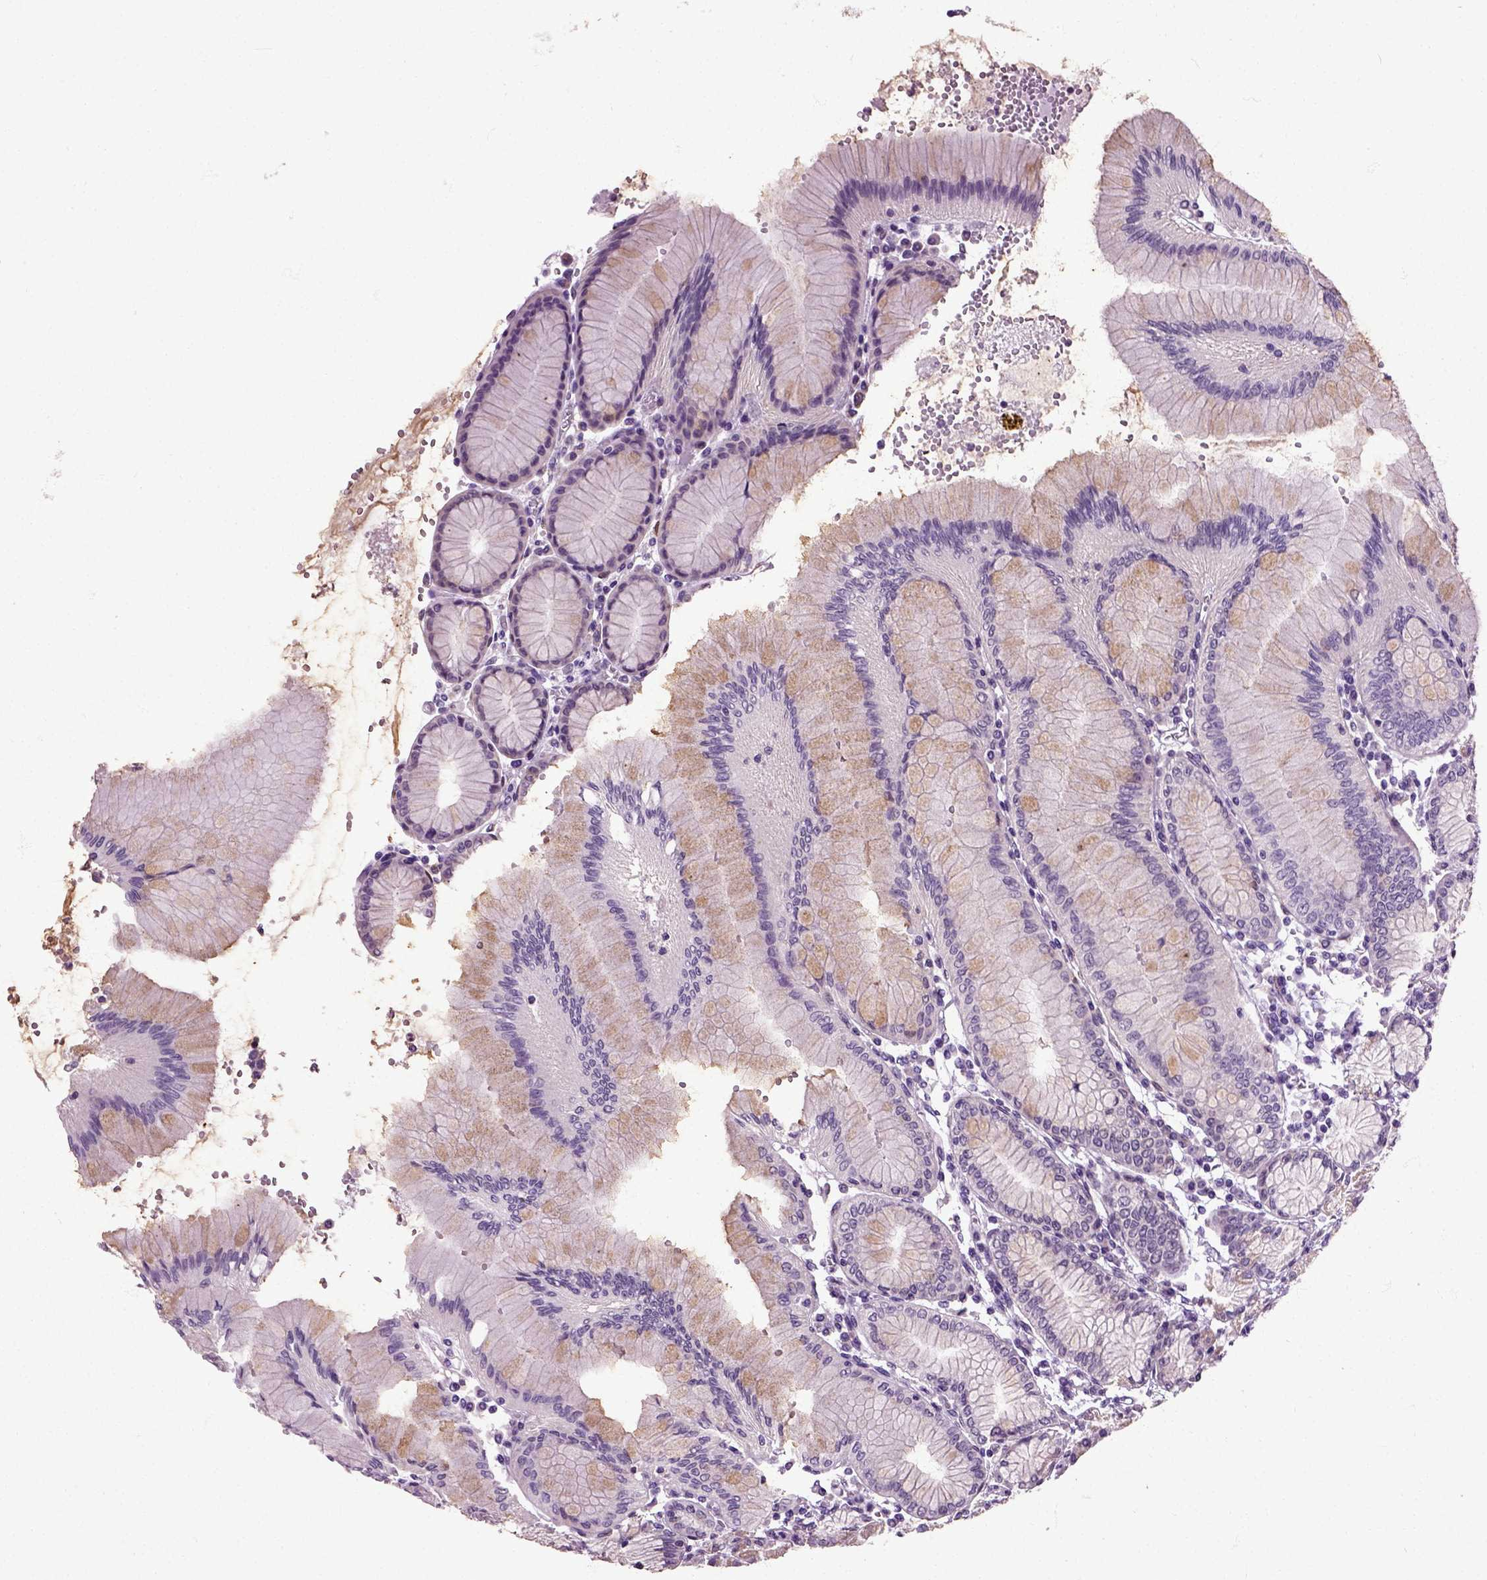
{"staining": {"intensity": "moderate", "quantity": "25%-75%", "location": "cytoplasmic/membranous"}, "tissue": "stomach", "cell_type": "Glandular cells", "image_type": "normal", "snomed": [{"axis": "morphology", "description": "Normal tissue, NOS"}, {"axis": "topography", "description": "Skeletal muscle"}, {"axis": "topography", "description": "Stomach"}], "caption": "Protein expression analysis of unremarkable stomach exhibits moderate cytoplasmic/membranous positivity in about 25%-75% of glandular cells. (Brightfield microscopy of DAB IHC at high magnification).", "gene": "HSPA2", "patient": {"sex": "female", "age": 57}}